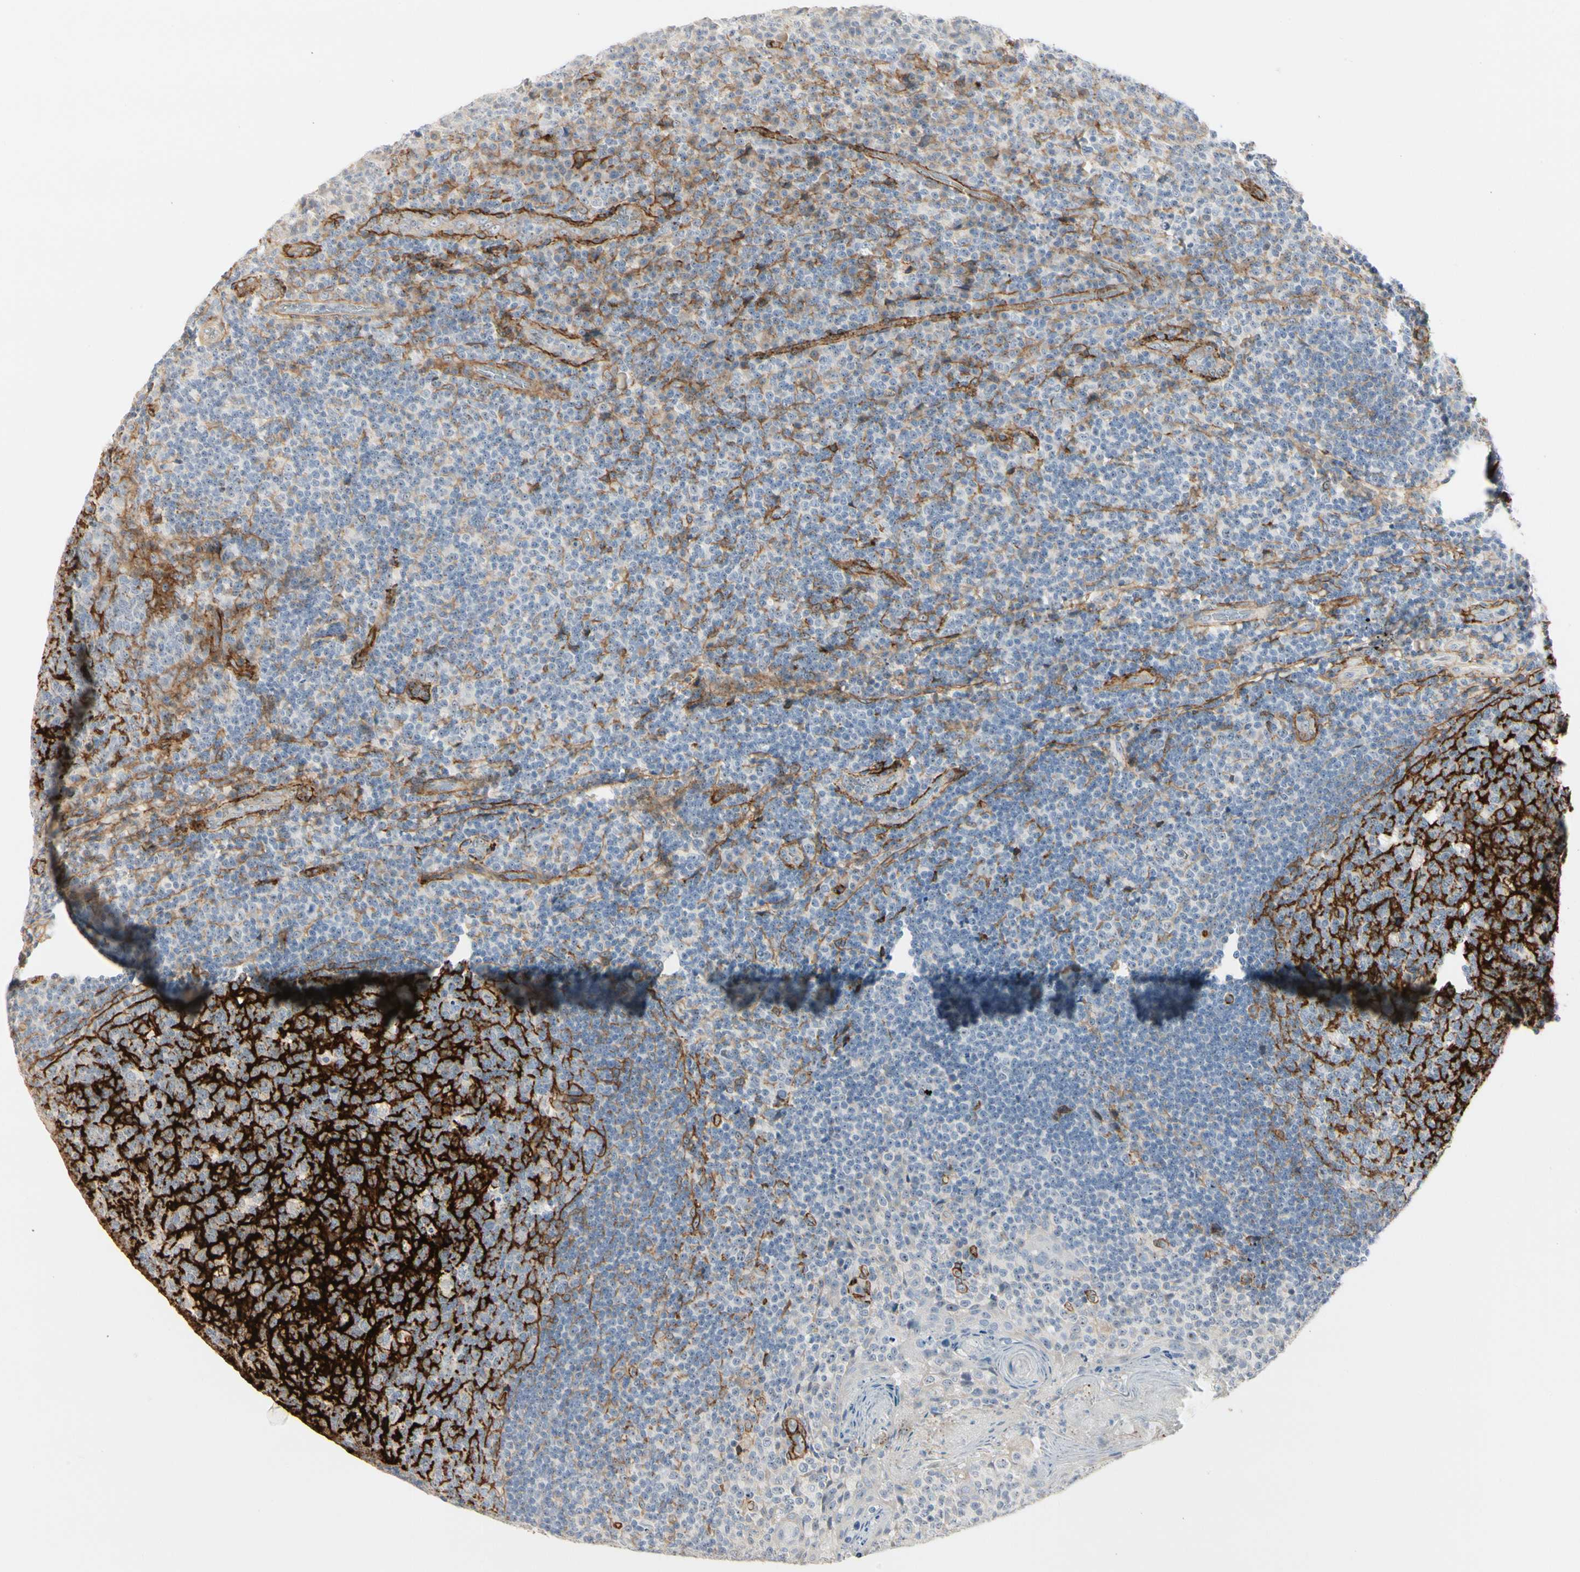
{"staining": {"intensity": "negative", "quantity": "none", "location": "none"}, "tissue": "tonsil", "cell_type": "Germinal center cells", "image_type": "normal", "snomed": [{"axis": "morphology", "description": "Normal tissue, NOS"}, {"axis": "topography", "description": "Tonsil"}], "caption": "DAB immunohistochemical staining of benign tonsil reveals no significant staining in germinal center cells. (Stains: DAB (3,3'-diaminobenzidine) immunohistochemistry (IHC) with hematoxylin counter stain, Microscopy: brightfield microscopy at high magnification).", "gene": "GGT5", "patient": {"sex": "male", "age": 17}}